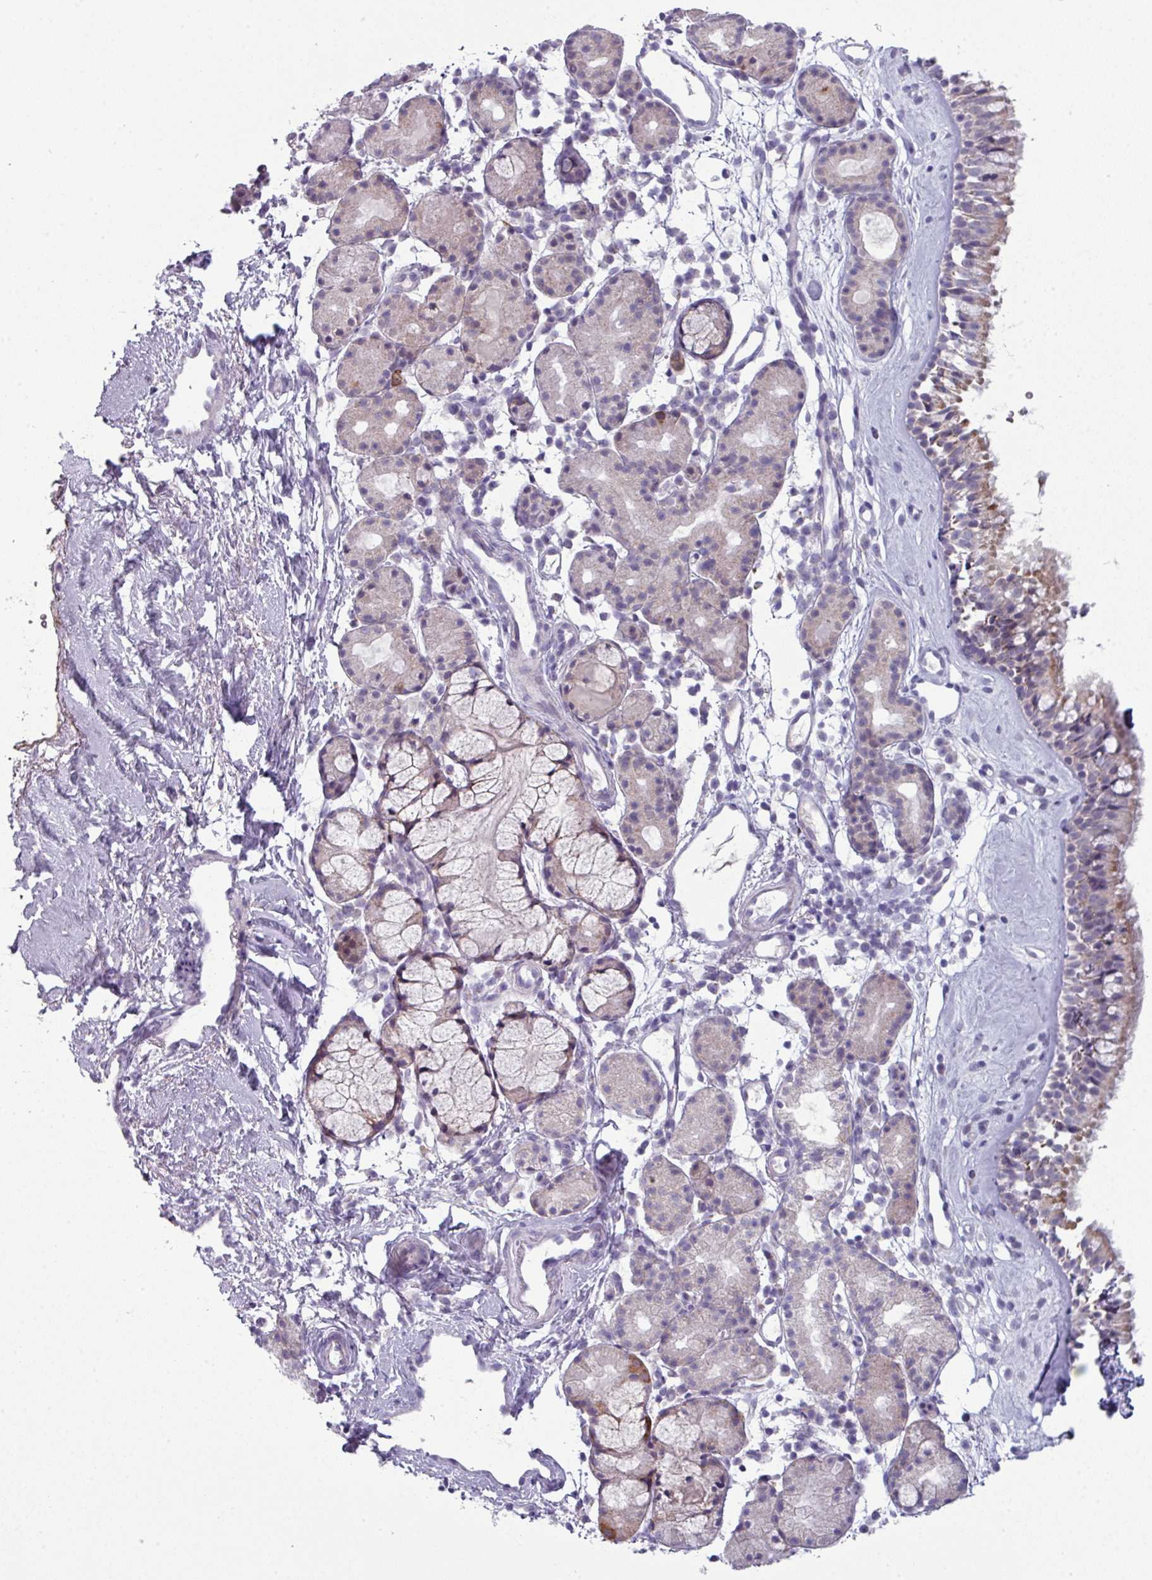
{"staining": {"intensity": "moderate", "quantity": "25%-75%", "location": "cytoplasmic/membranous"}, "tissue": "nasopharynx", "cell_type": "Respiratory epithelial cells", "image_type": "normal", "snomed": [{"axis": "morphology", "description": "Normal tissue, NOS"}, {"axis": "topography", "description": "Nasopharynx"}], "caption": "This photomicrograph shows benign nasopharynx stained with immunohistochemistry to label a protein in brown. The cytoplasmic/membranous of respiratory epithelial cells show moderate positivity for the protein. Nuclei are counter-stained blue.", "gene": "ZNF615", "patient": {"sex": "male", "age": 82}}